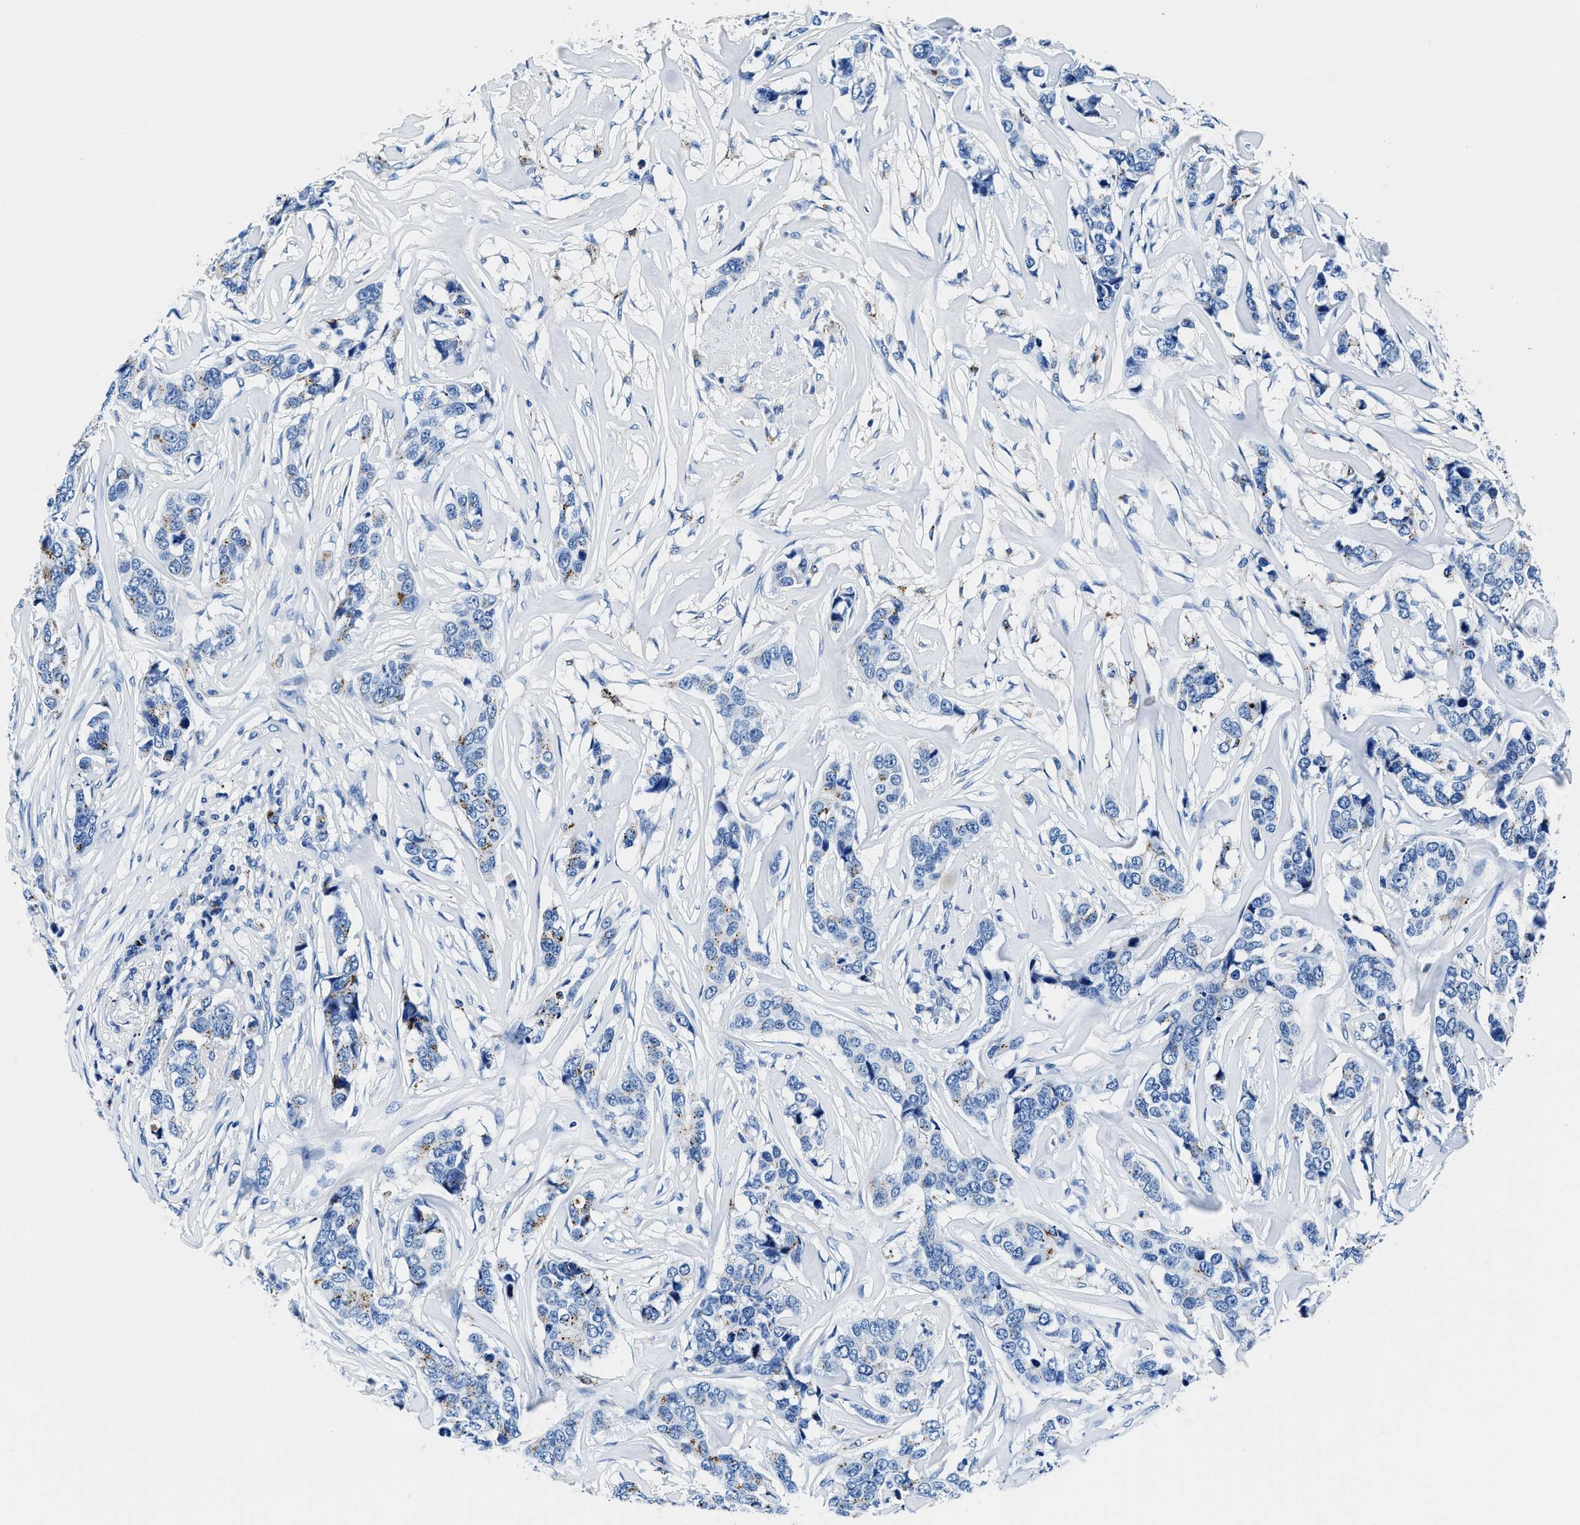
{"staining": {"intensity": "moderate", "quantity": "<25%", "location": "cytoplasmic/membranous"}, "tissue": "breast cancer", "cell_type": "Tumor cells", "image_type": "cancer", "snomed": [{"axis": "morphology", "description": "Lobular carcinoma"}, {"axis": "topography", "description": "Breast"}], "caption": "A photomicrograph of human lobular carcinoma (breast) stained for a protein shows moderate cytoplasmic/membranous brown staining in tumor cells. The staining was performed using DAB to visualize the protein expression in brown, while the nuclei were stained in blue with hematoxylin (Magnification: 20x).", "gene": "OR14K1", "patient": {"sex": "female", "age": 59}}